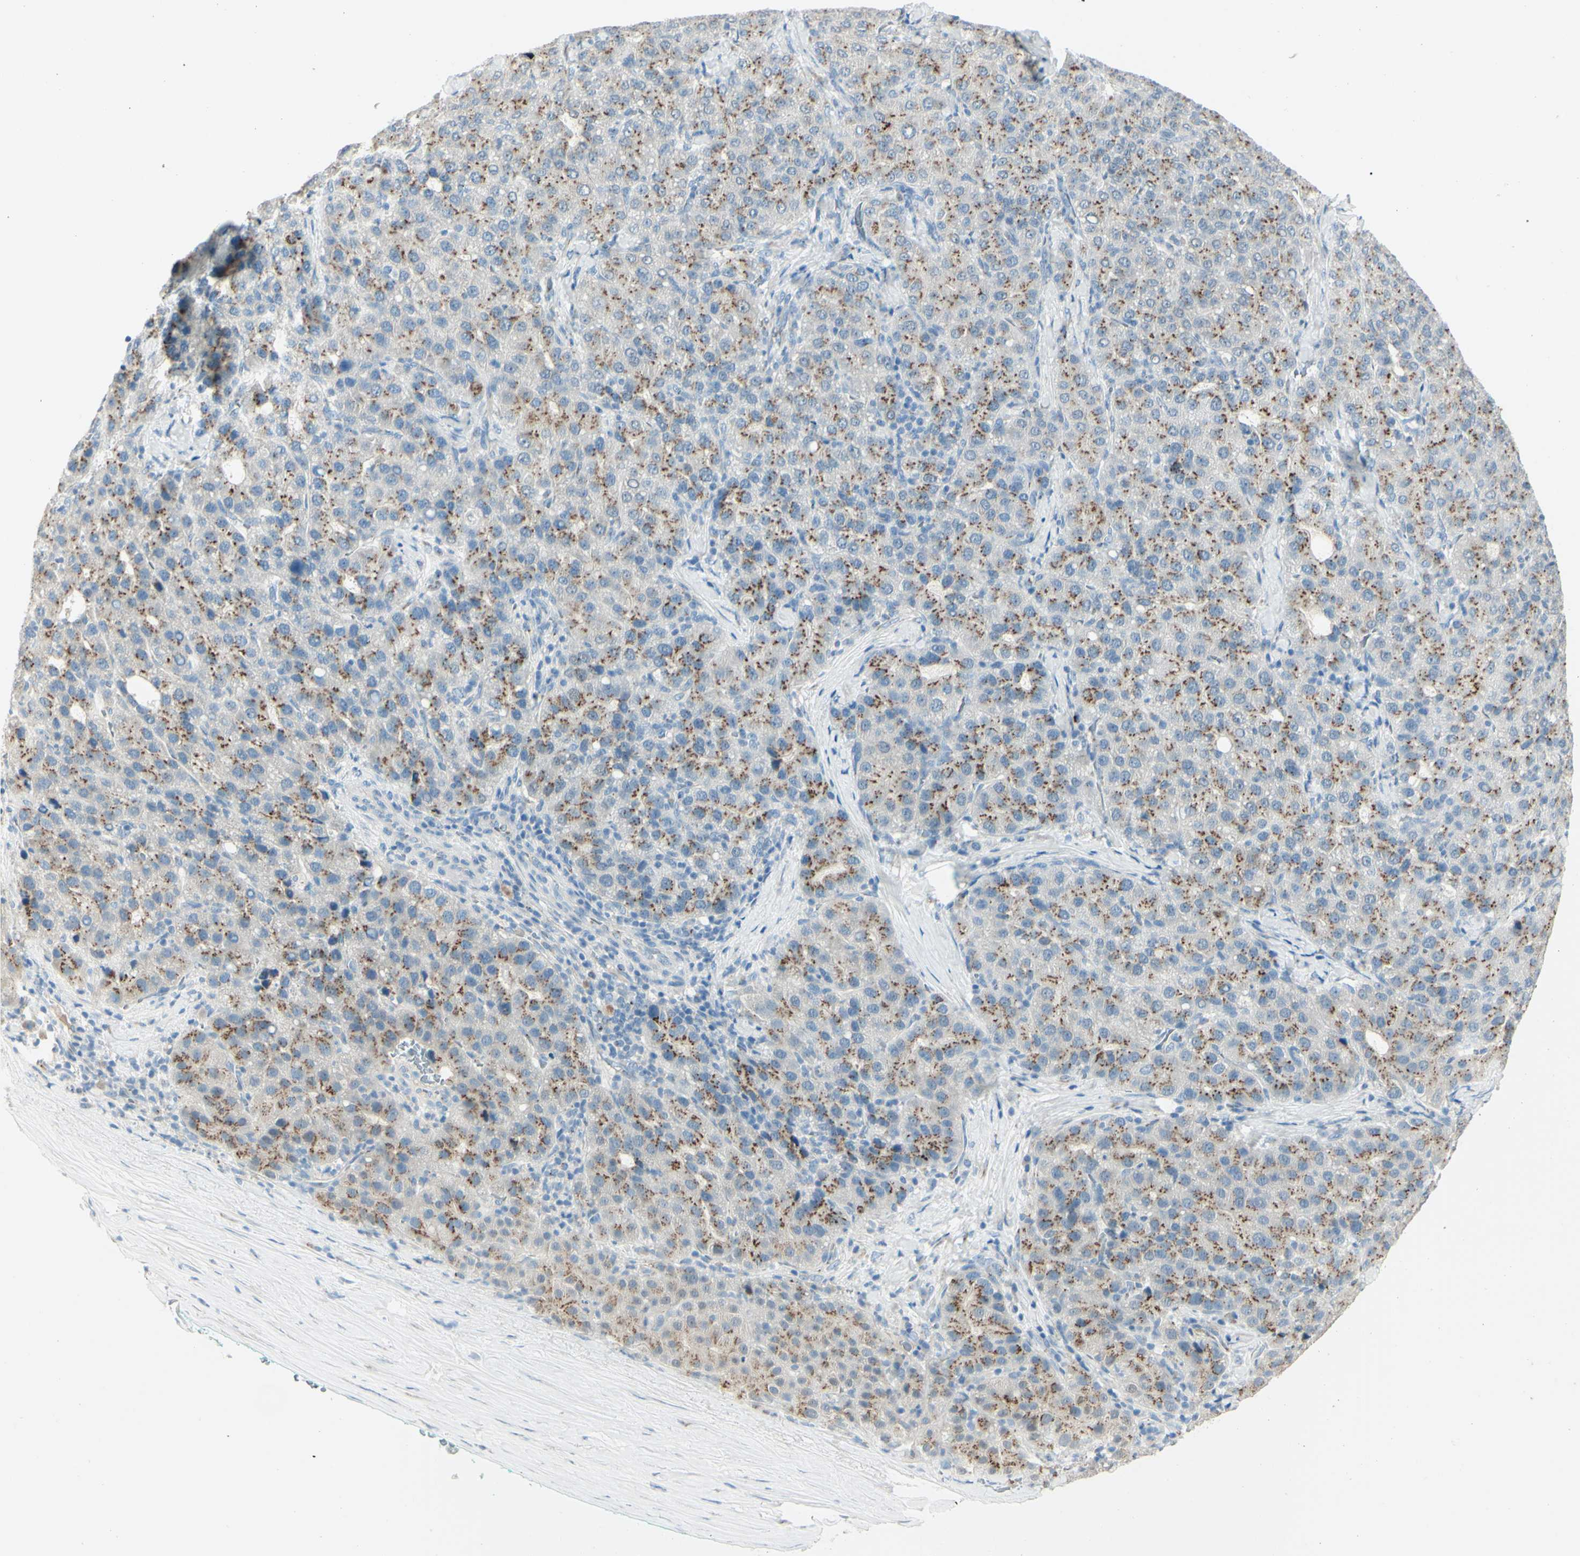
{"staining": {"intensity": "moderate", "quantity": "25%-75%", "location": "cytoplasmic/membranous"}, "tissue": "liver cancer", "cell_type": "Tumor cells", "image_type": "cancer", "snomed": [{"axis": "morphology", "description": "Carcinoma, Hepatocellular, NOS"}, {"axis": "topography", "description": "Liver"}], "caption": "Immunohistochemical staining of human hepatocellular carcinoma (liver) exhibits moderate cytoplasmic/membranous protein positivity in approximately 25%-75% of tumor cells. The protein of interest is shown in brown color, while the nuclei are stained blue.", "gene": "B4GALT1", "patient": {"sex": "male", "age": 65}}